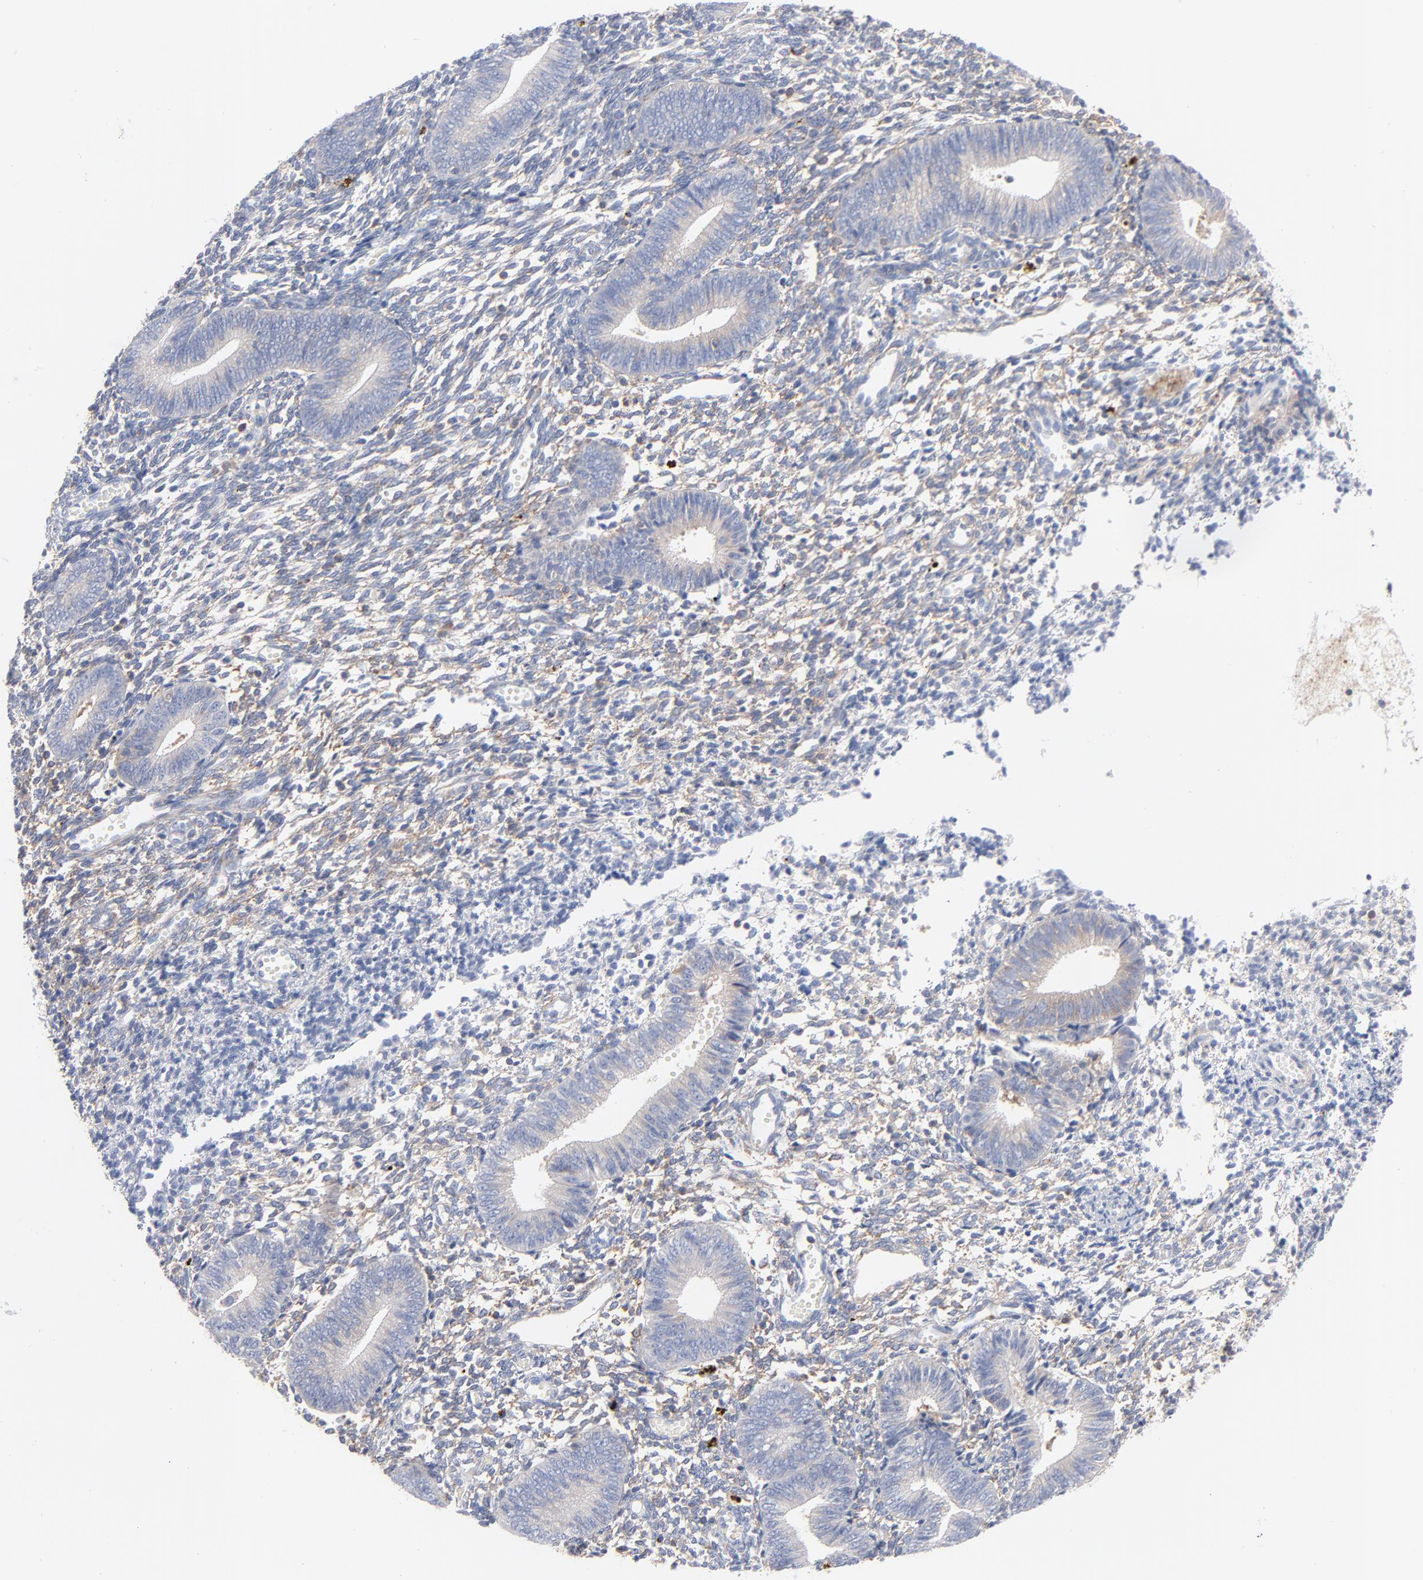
{"staining": {"intensity": "strong", "quantity": "<25%", "location": "cytoplasmic/membranous"}, "tissue": "endometrium", "cell_type": "Cells in endometrial stroma", "image_type": "normal", "snomed": [{"axis": "morphology", "description": "Normal tissue, NOS"}, {"axis": "topography", "description": "Uterus"}, {"axis": "topography", "description": "Endometrium"}], "caption": "DAB (3,3'-diaminobenzidine) immunohistochemical staining of unremarkable human endometrium displays strong cytoplasmic/membranous protein expression in approximately <25% of cells in endometrial stroma.", "gene": "SEPTIN11", "patient": {"sex": "female", "age": 33}}